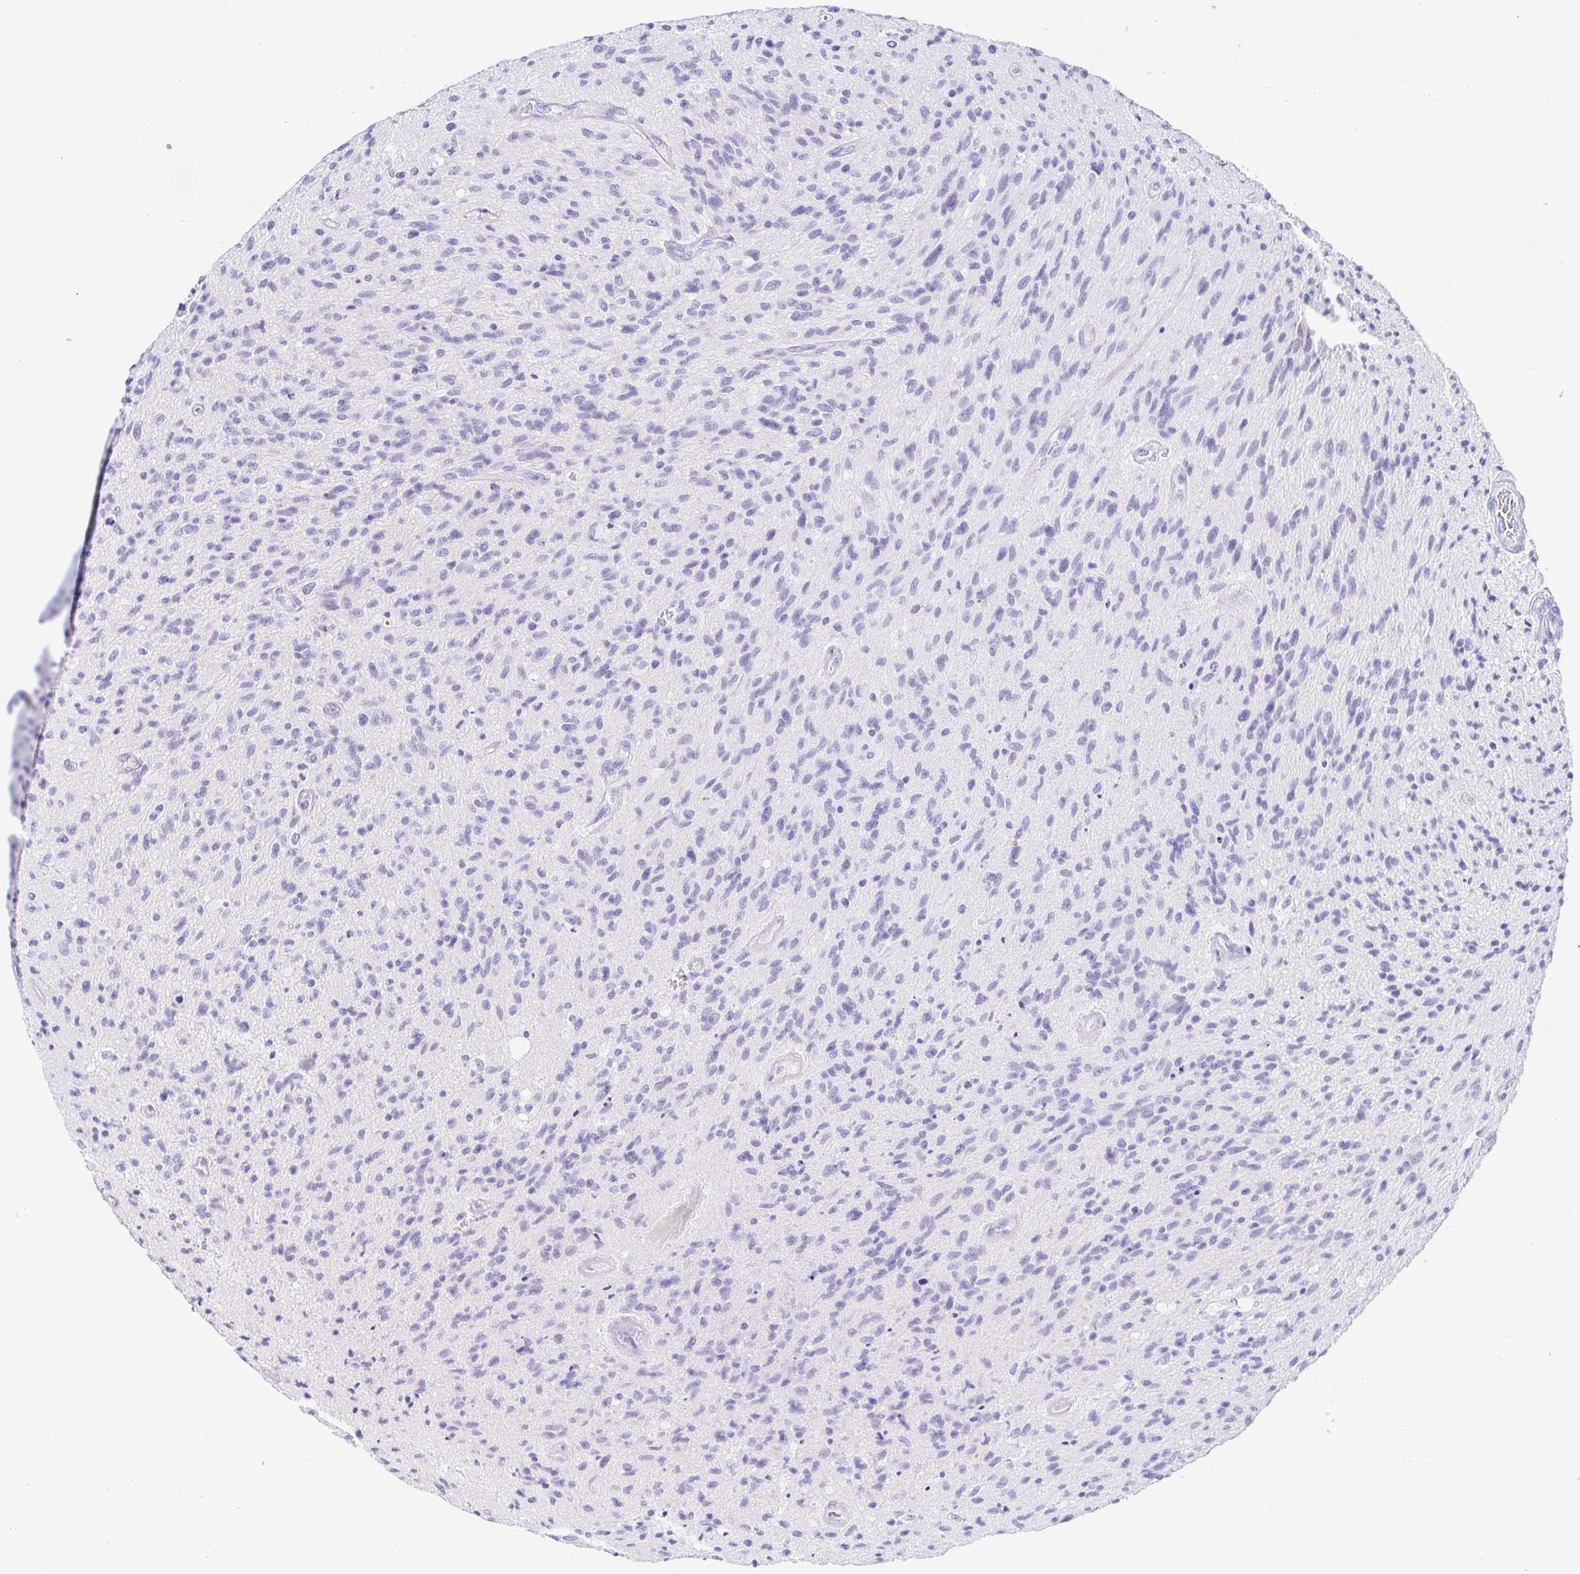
{"staining": {"intensity": "negative", "quantity": "none", "location": "none"}, "tissue": "glioma", "cell_type": "Tumor cells", "image_type": "cancer", "snomed": [{"axis": "morphology", "description": "Glioma, malignant, High grade"}, {"axis": "topography", "description": "Brain"}], "caption": "Tumor cells show no significant protein expression in glioma. The staining was performed using DAB (3,3'-diaminobenzidine) to visualize the protein expression in brown, while the nuclei were stained in blue with hematoxylin (Magnification: 20x).", "gene": "PINLYP", "patient": {"sex": "male", "age": 54}}